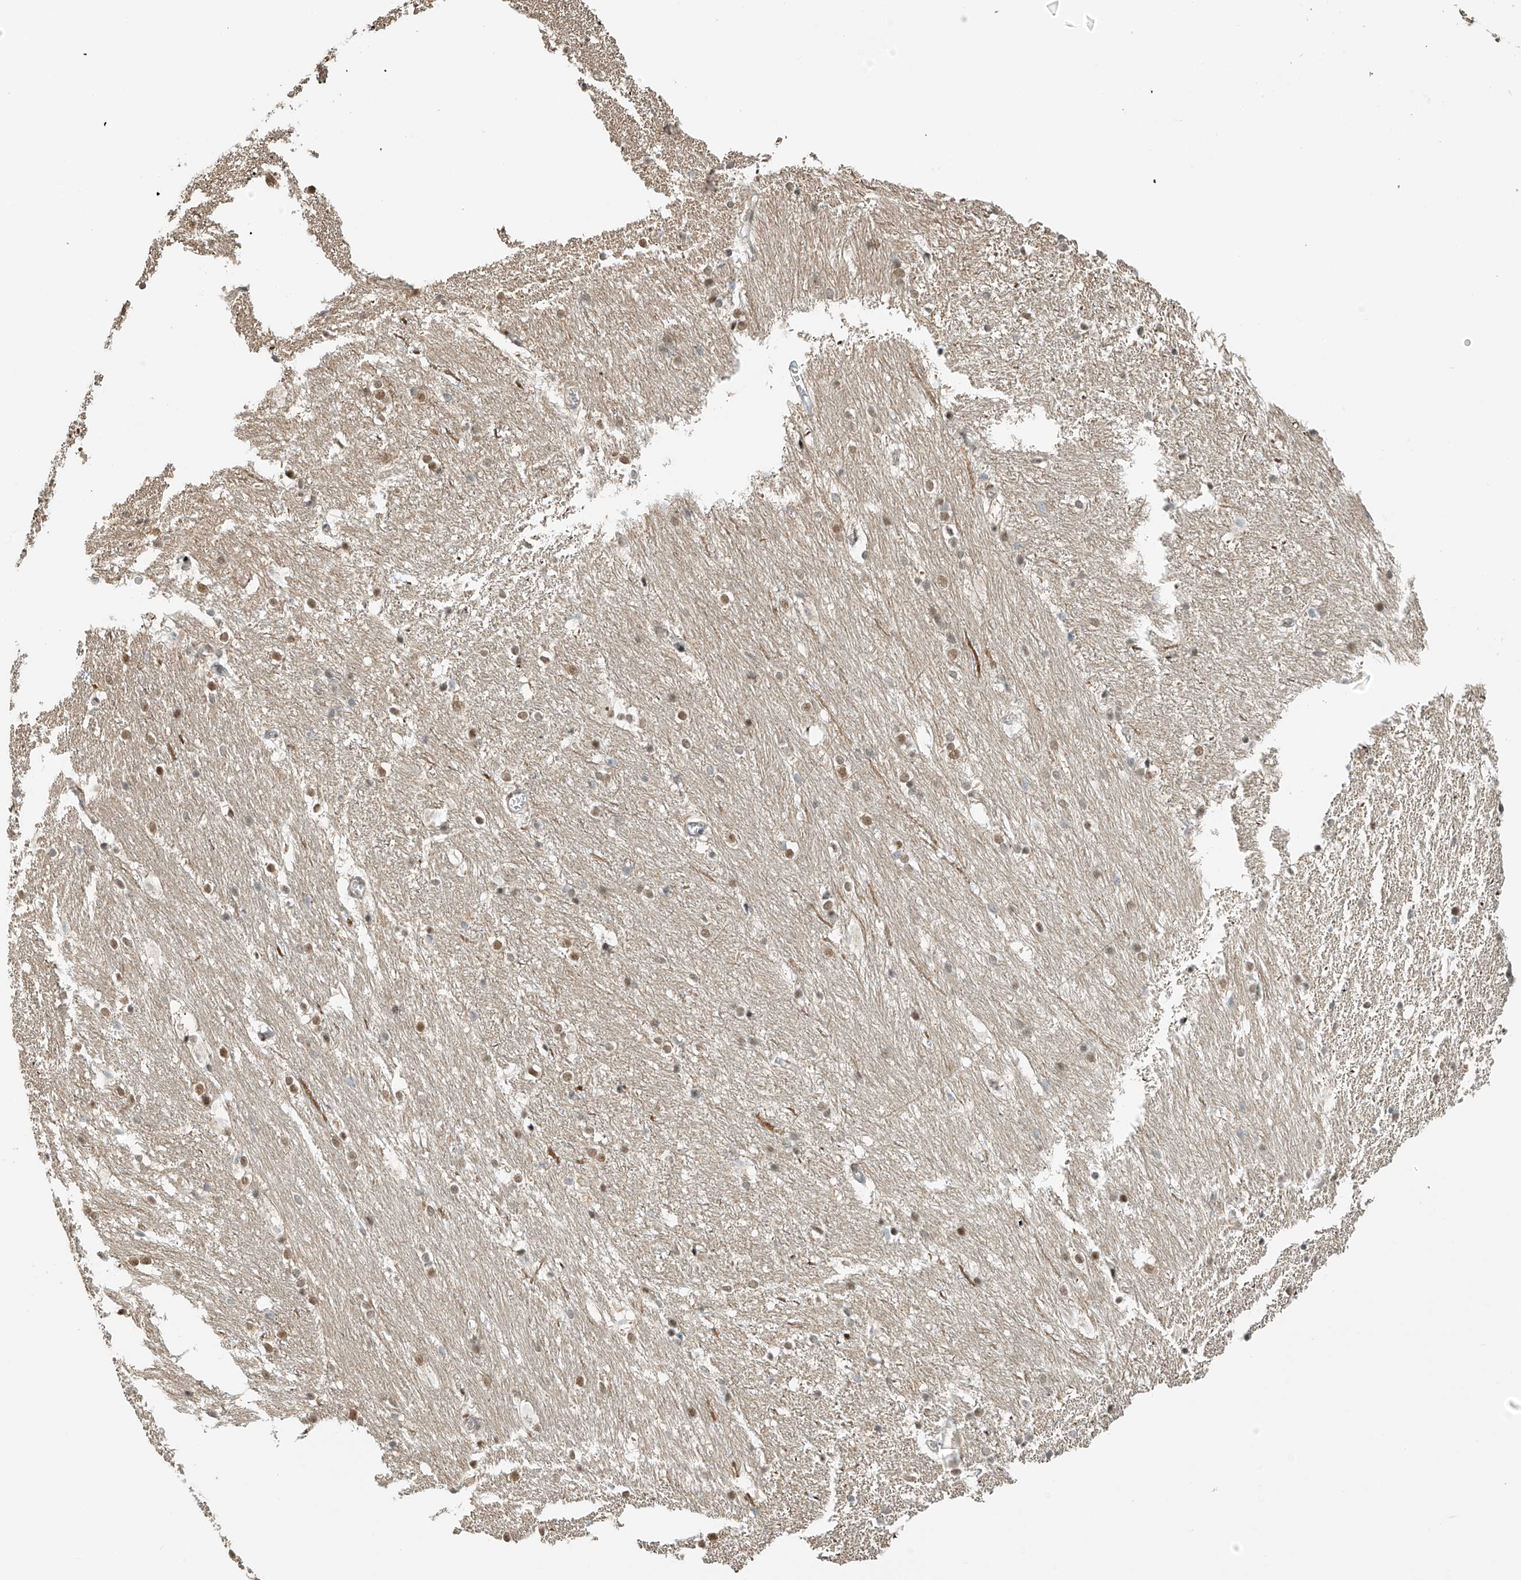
{"staining": {"intensity": "moderate", "quantity": "25%-75%", "location": "nuclear"}, "tissue": "caudate", "cell_type": "Glial cells", "image_type": "normal", "snomed": [{"axis": "morphology", "description": "Normal tissue, NOS"}, {"axis": "topography", "description": "Lateral ventricle wall"}], "caption": "Immunohistochemistry (IHC) of unremarkable caudate shows medium levels of moderate nuclear staining in approximately 25%-75% of glial cells. The staining was performed using DAB (3,3'-diaminobenzidine), with brown indicating positive protein expression. Nuclei are stained blue with hematoxylin.", "gene": "ZNF514", "patient": {"sex": "female", "age": 19}}